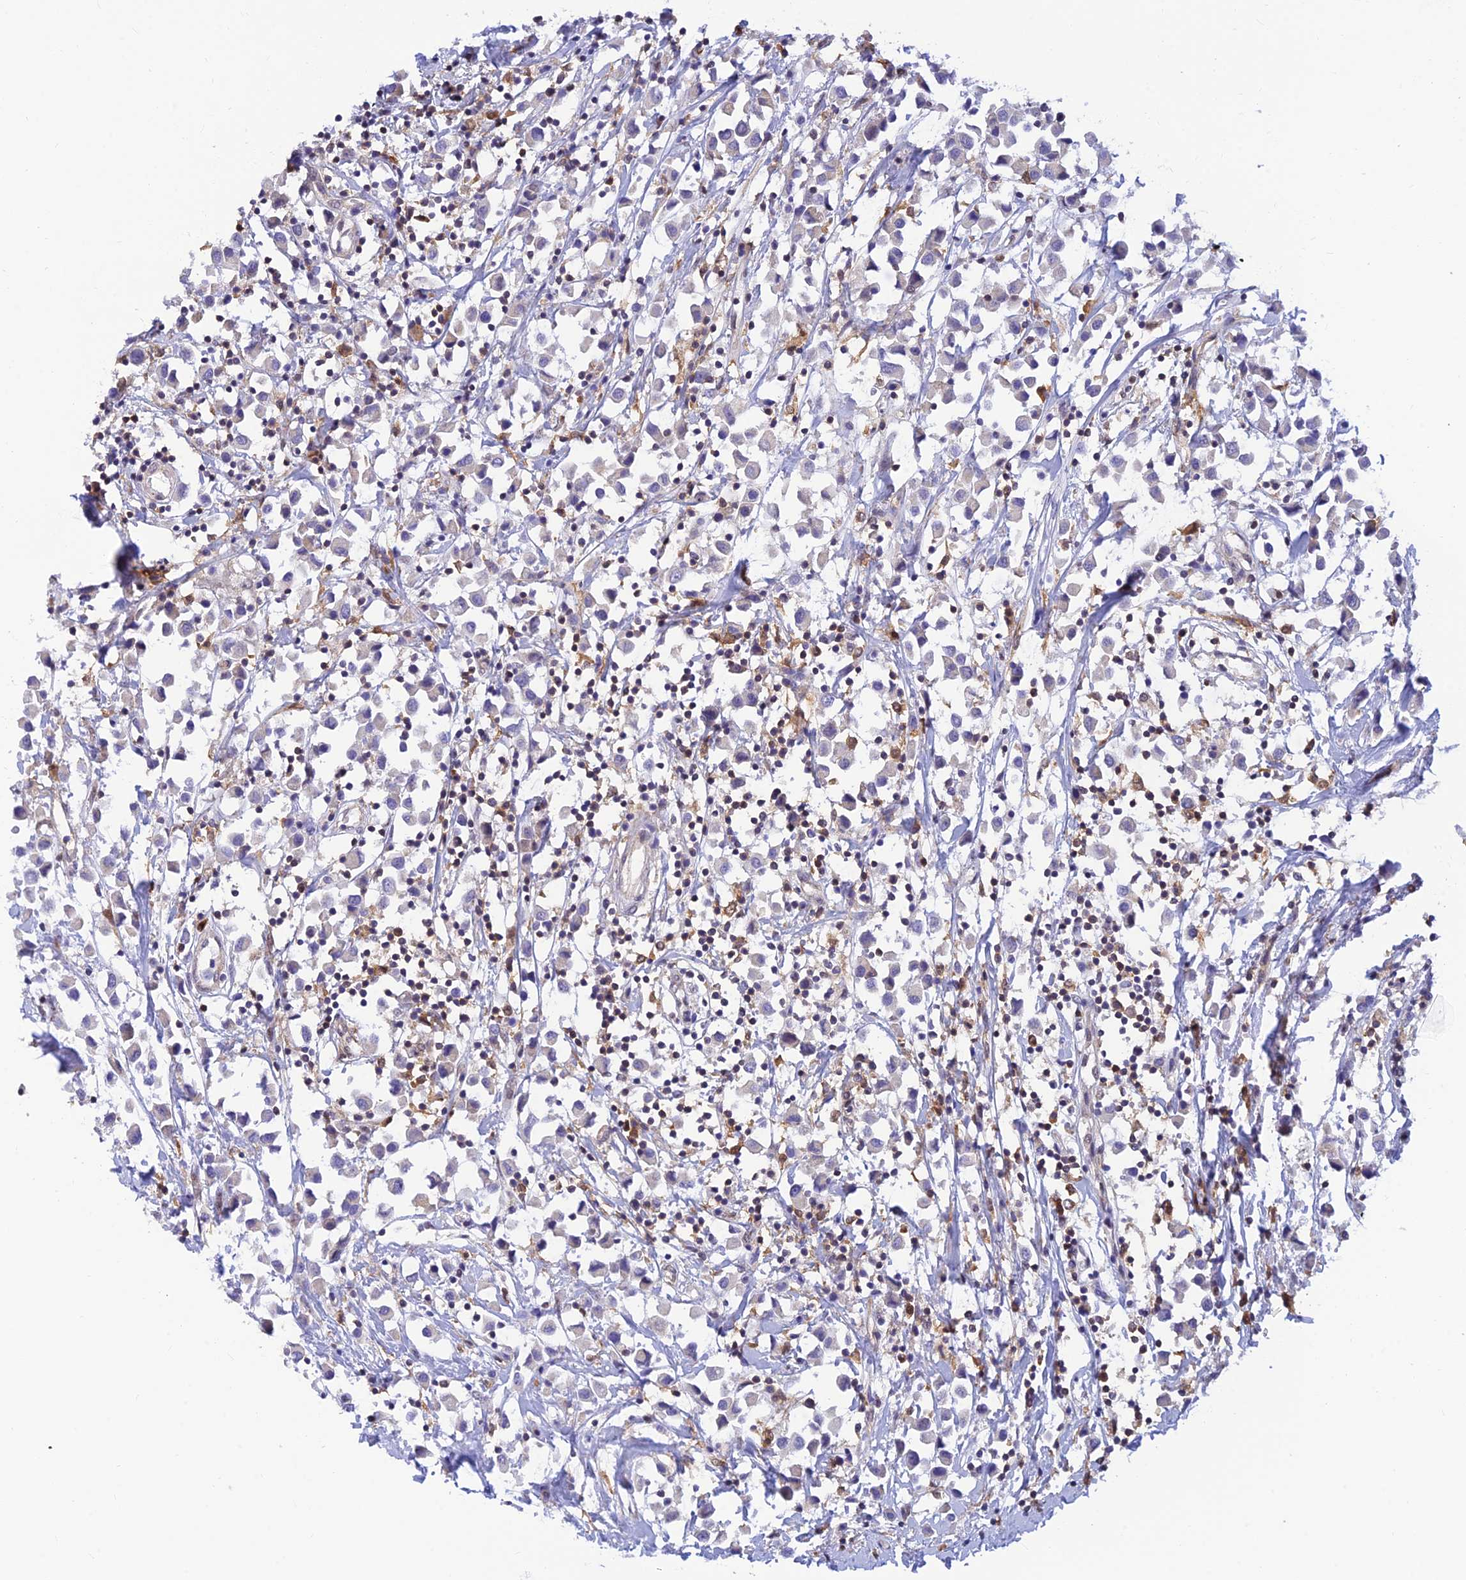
{"staining": {"intensity": "negative", "quantity": "none", "location": "none"}, "tissue": "breast cancer", "cell_type": "Tumor cells", "image_type": "cancer", "snomed": [{"axis": "morphology", "description": "Duct carcinoma"}, {"axis": "topography", "description": "Breast"}], "caption": "A photomicrograph of human breast infiltrating ductal carcinoma is negative for staining in tumor cells.", "gene": "LYSMD2", "patient": {"sex": "female", "age": 61}}